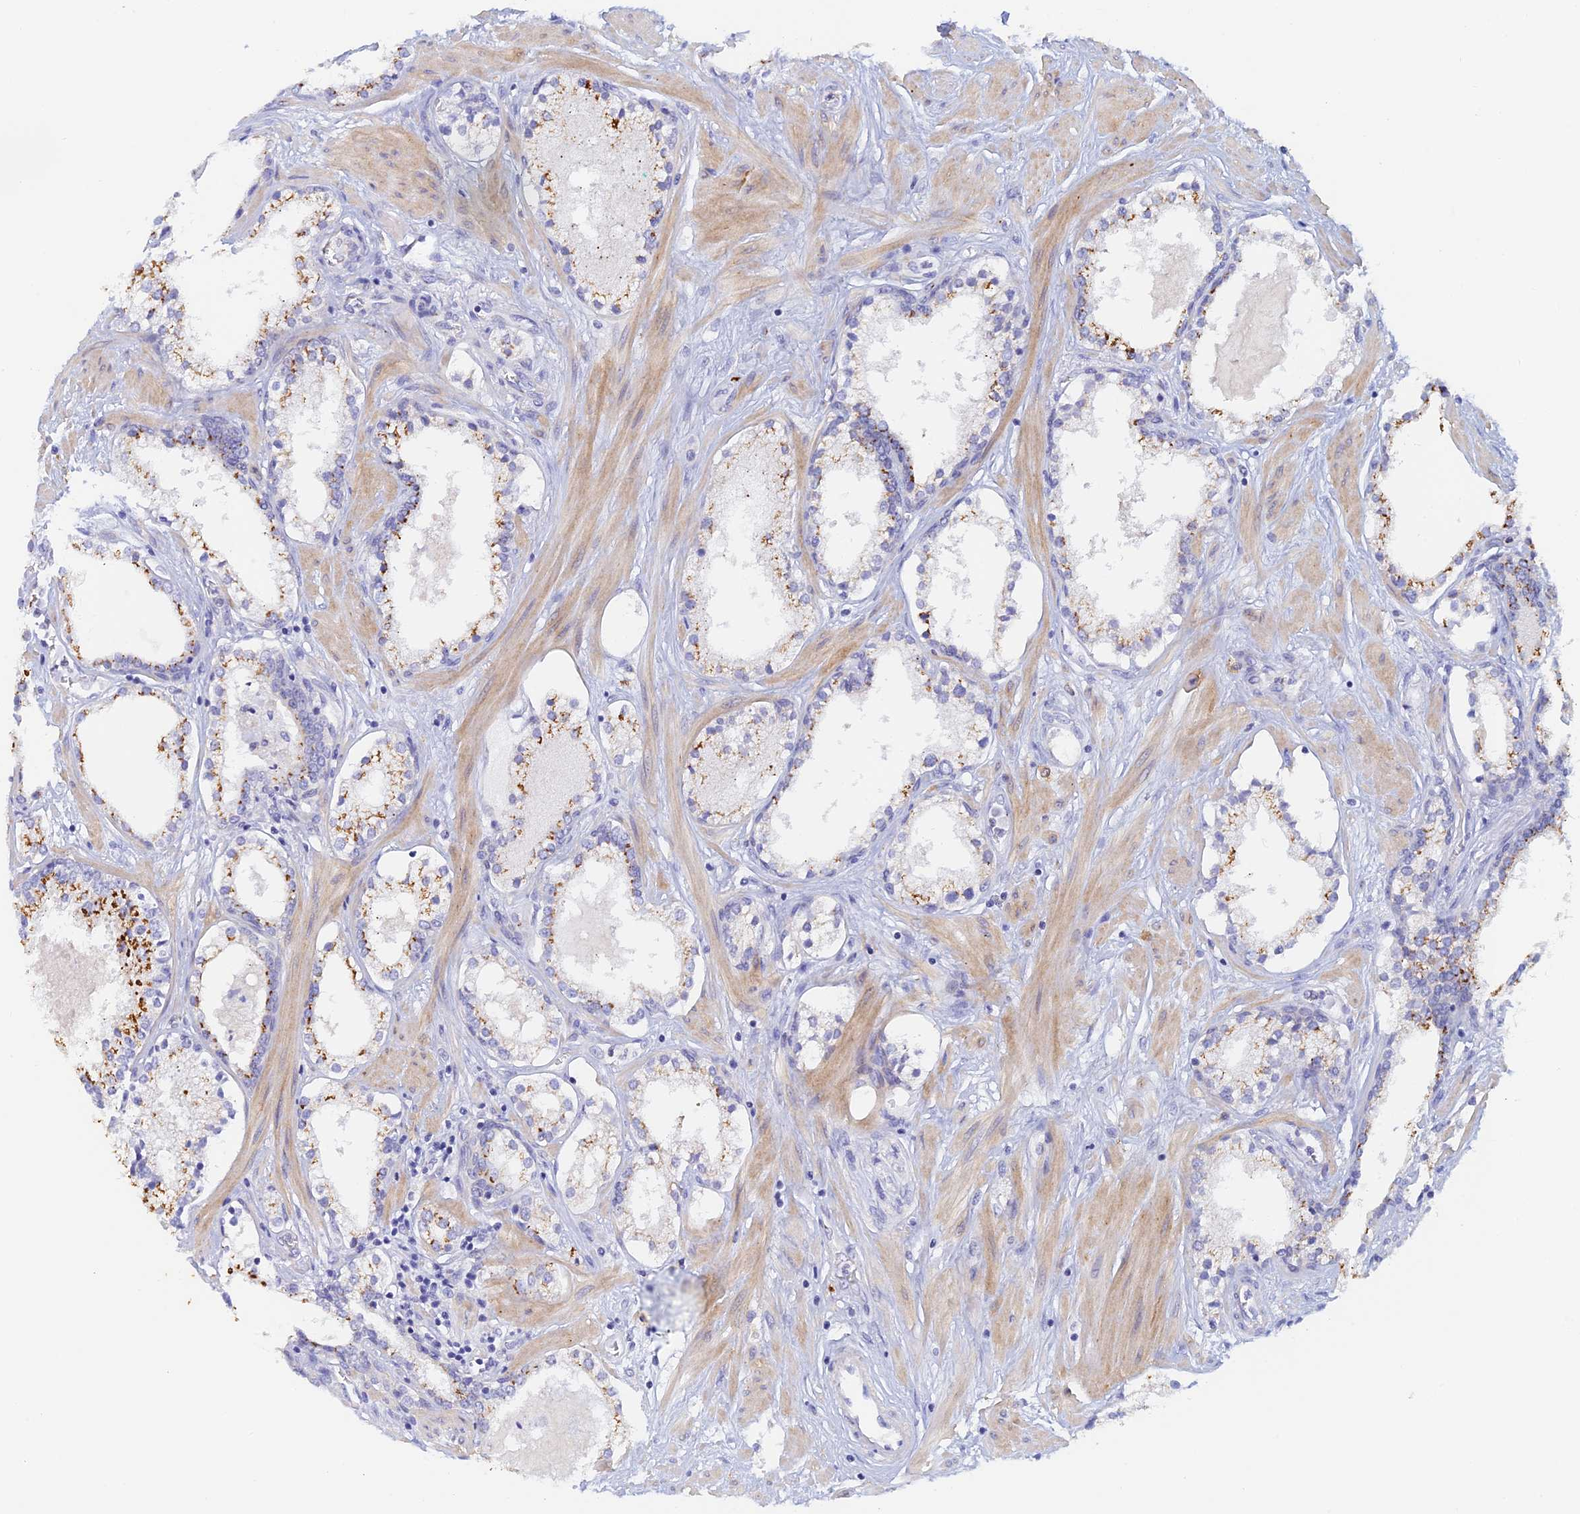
{"staining": {"intensity": "strong", "quantity": "25%-75%", "location": "cytoplasmic/membranous"}, "tissue": "prostate cancer", "cell_type": "Tumor cells", "image_type": "cancer", "snomed": [{"axis": "morphology", "description": "Adenocarcinoma, High grade"}, {"axis": "topography", "description": "Prostate"}], "caption": "Prostate cancer (adenocarcinoma (high-grade)) tissue reveals strong cytoplasmic/membranous staining in about 25%-75% of tumor cells, visualized by immunohistochemistry.", "gene": "SLC24A3", "patient": {"sex": "male", "age": 58}}